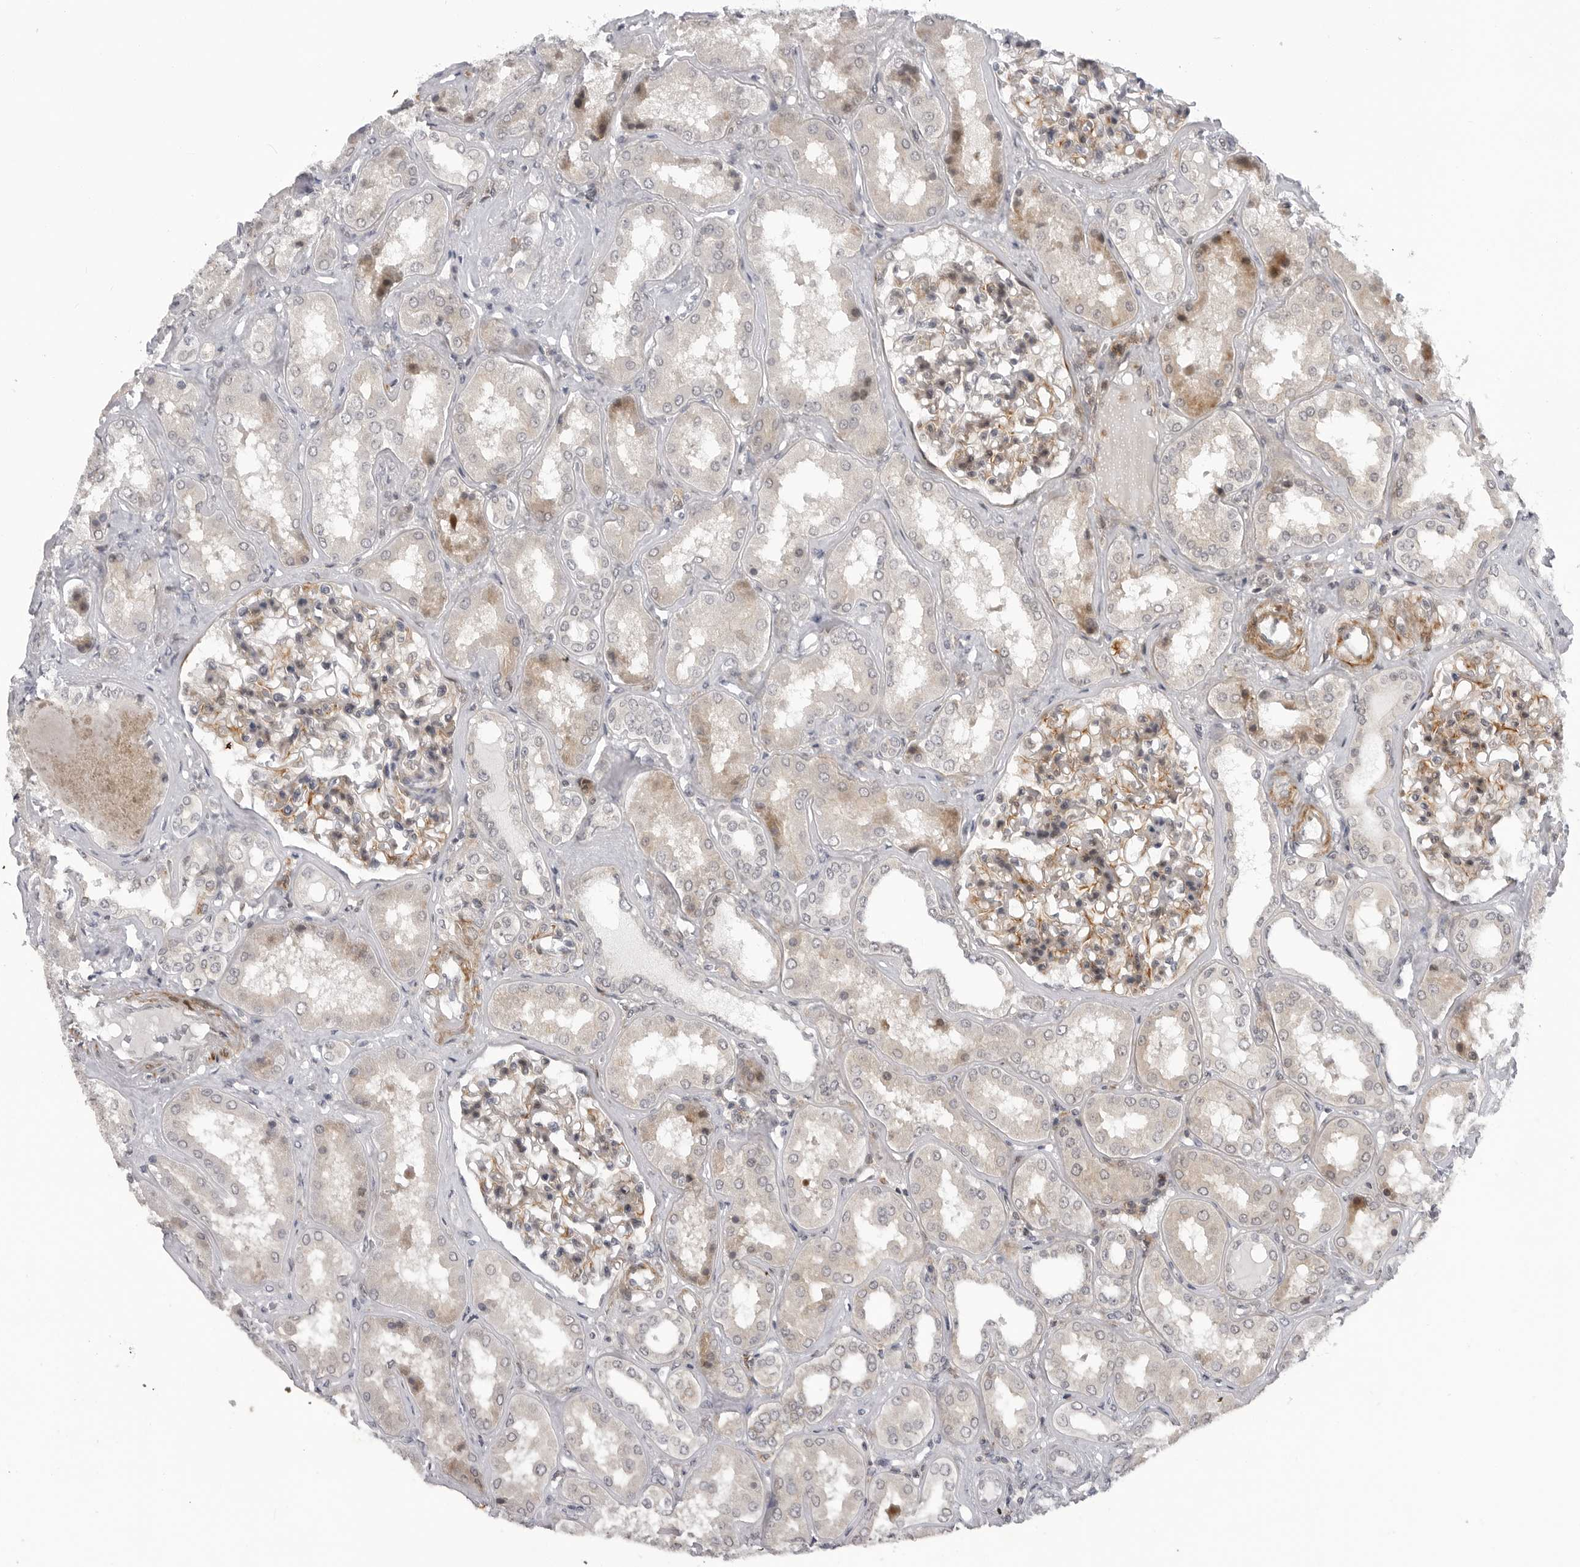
{"staining": {"intensity": "moderate", "quantity": "25%-75%", "location": "cytoplasmic/membranous"}, "tissue": "kidney", "cell_type": "Cells in glomeruli", "image_type": "normal", "snomed": [{"axis": "morphology", "description": "Normal tissue, NOS"}, {"axis": "topography", "description": "Kidney"}], "caption": "The image demonstrates immunohistochemical staining of normal kidney. There is moderate cytoplasmic/membranous staining is seen in approximately 25%-75% of cells in glomeruli.", "gene": "ADAMTS5", "patient": {"sex": "female", "age": 56}}